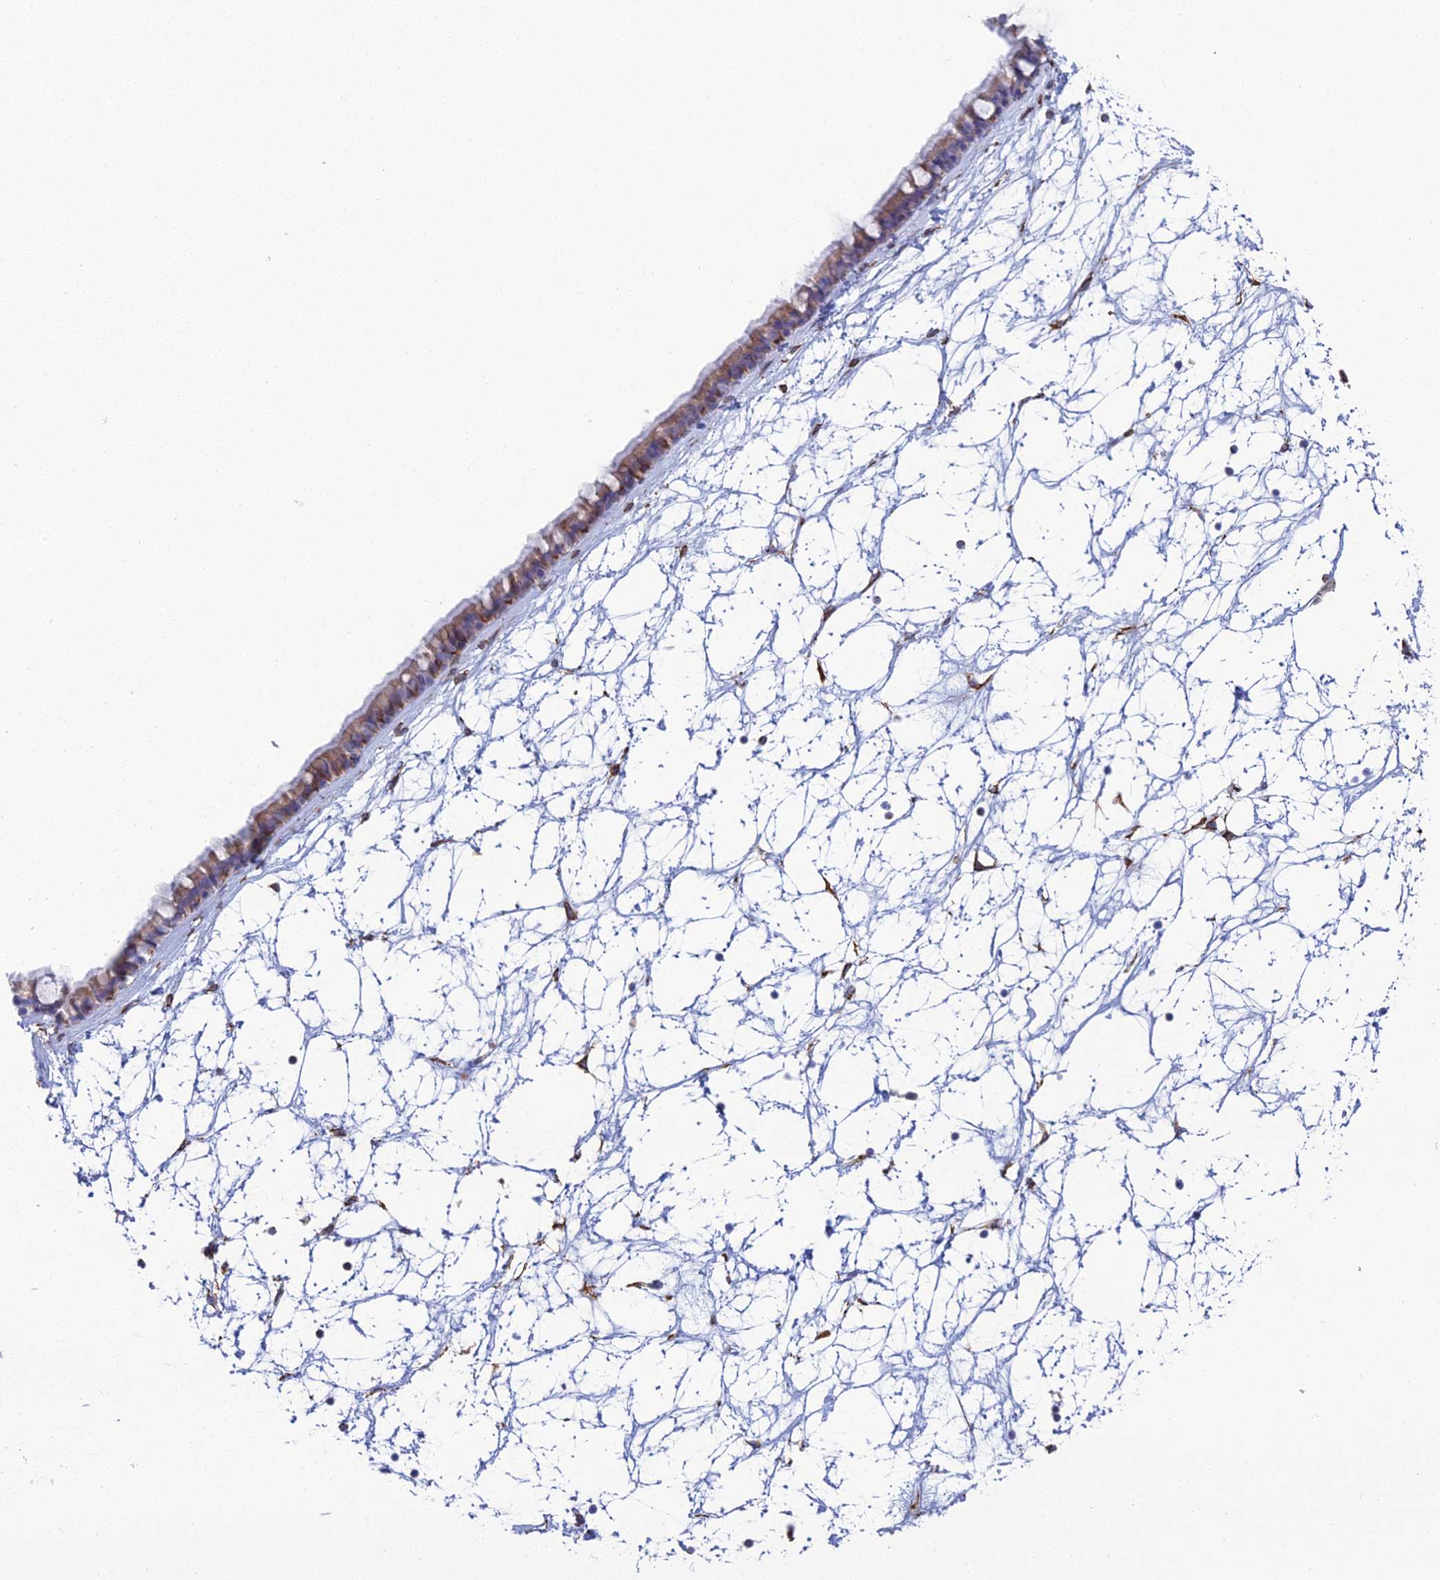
{"staining": {"intensity": "weak", "quantity": ">75%", "location": "cytoplasmic/membranous"}, "tissue": "nasopharynx", "cell_type": "Respiratory epithelial cells", "image_type": "normal", "snomed": [{"axis": "morphology", "description": "Normal tissue, NOS"}, {"axis": "topography", "description": "Nasopharynx"}], "caption": "Protein positivity by IHC shows weak cytoplasmic/membranous expression in approximately >75% of respiratory epithelial cells in unremarkable nasopharynx.", "gene": "CLVS2", "patient": {"sex": "male", "age": 64}}